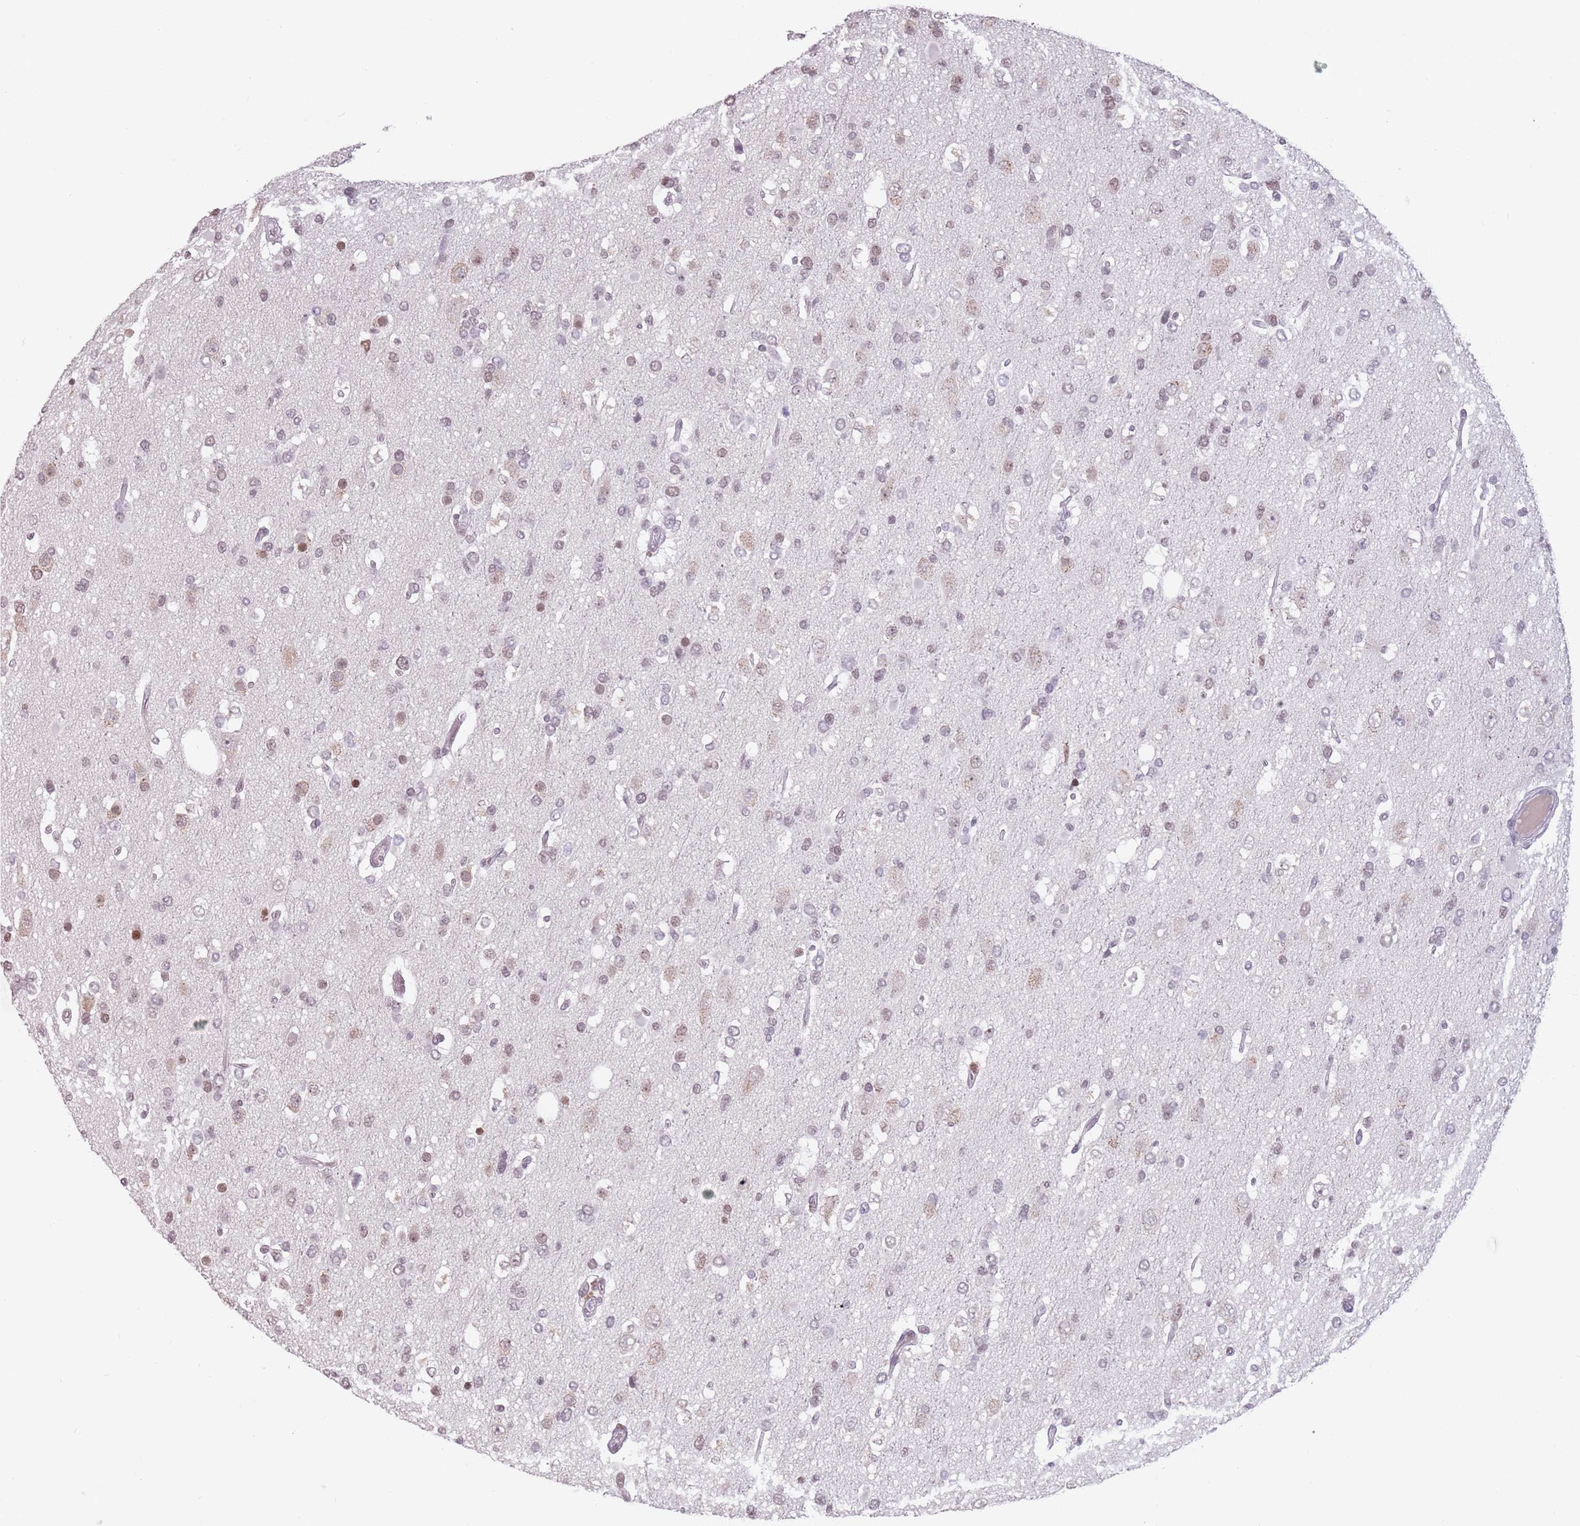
{"staining": {"intensity": "weak", "quantity": "25%-75%", "location": "nuclear"}, "tissue": "glioma", "cell_type": "Tumor cells", "image_type": "cancer", "snomed": [{"axis": "morphology", "description": "Glioma, malignant, High grade"}, {"axis": "topography", "description": "Brain"}], "caption": "This is an image of immunohistochemistry staining of glioma, which shows weak expression in the nuclear of tumor cells.", "gene": "PTCHD1", "patient": {"sex": "male", "age": 53}}